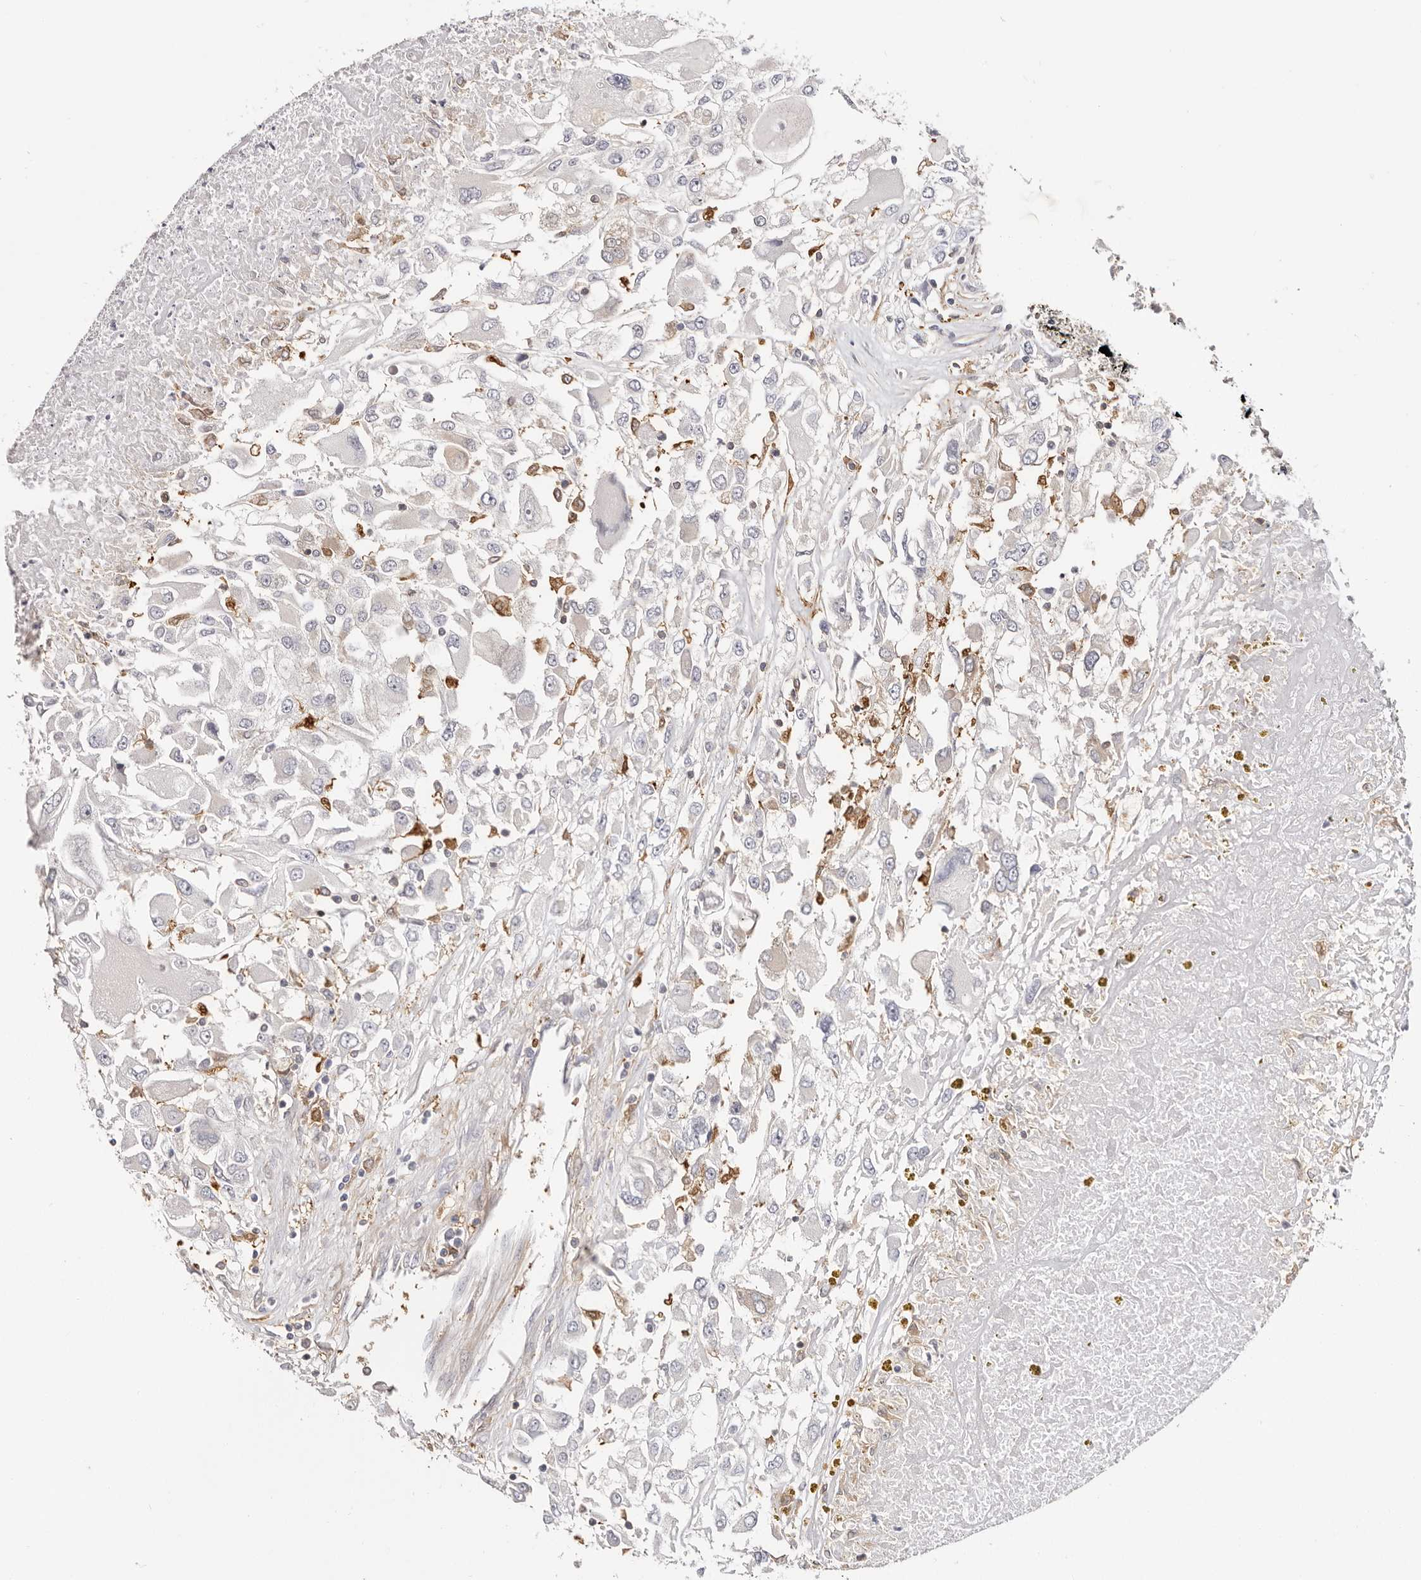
{"staining": {"intensity": "negative", "quantity": "none", "location": "none"}, "tissue": "renal cancer", "cell_type": "Tumor cells", "image_type": "cancer", "snomed": [{"axis": "morphology", "description": "Adenocarcinoma, NOS"}, {"axis": "topography", "description": "Kidney"}], "caption": "Immunohistochemistry photomicrograph of renal adenocarcinoma stained for a protein (brown), which exhibits no positivity in tumor cells. (DAB (3,3'-diaminobenzidine) immunohistochemistry with hematoxylin counter stain).", "gene": "LAP3", "patient": {"sex": "female", "age": 52}}